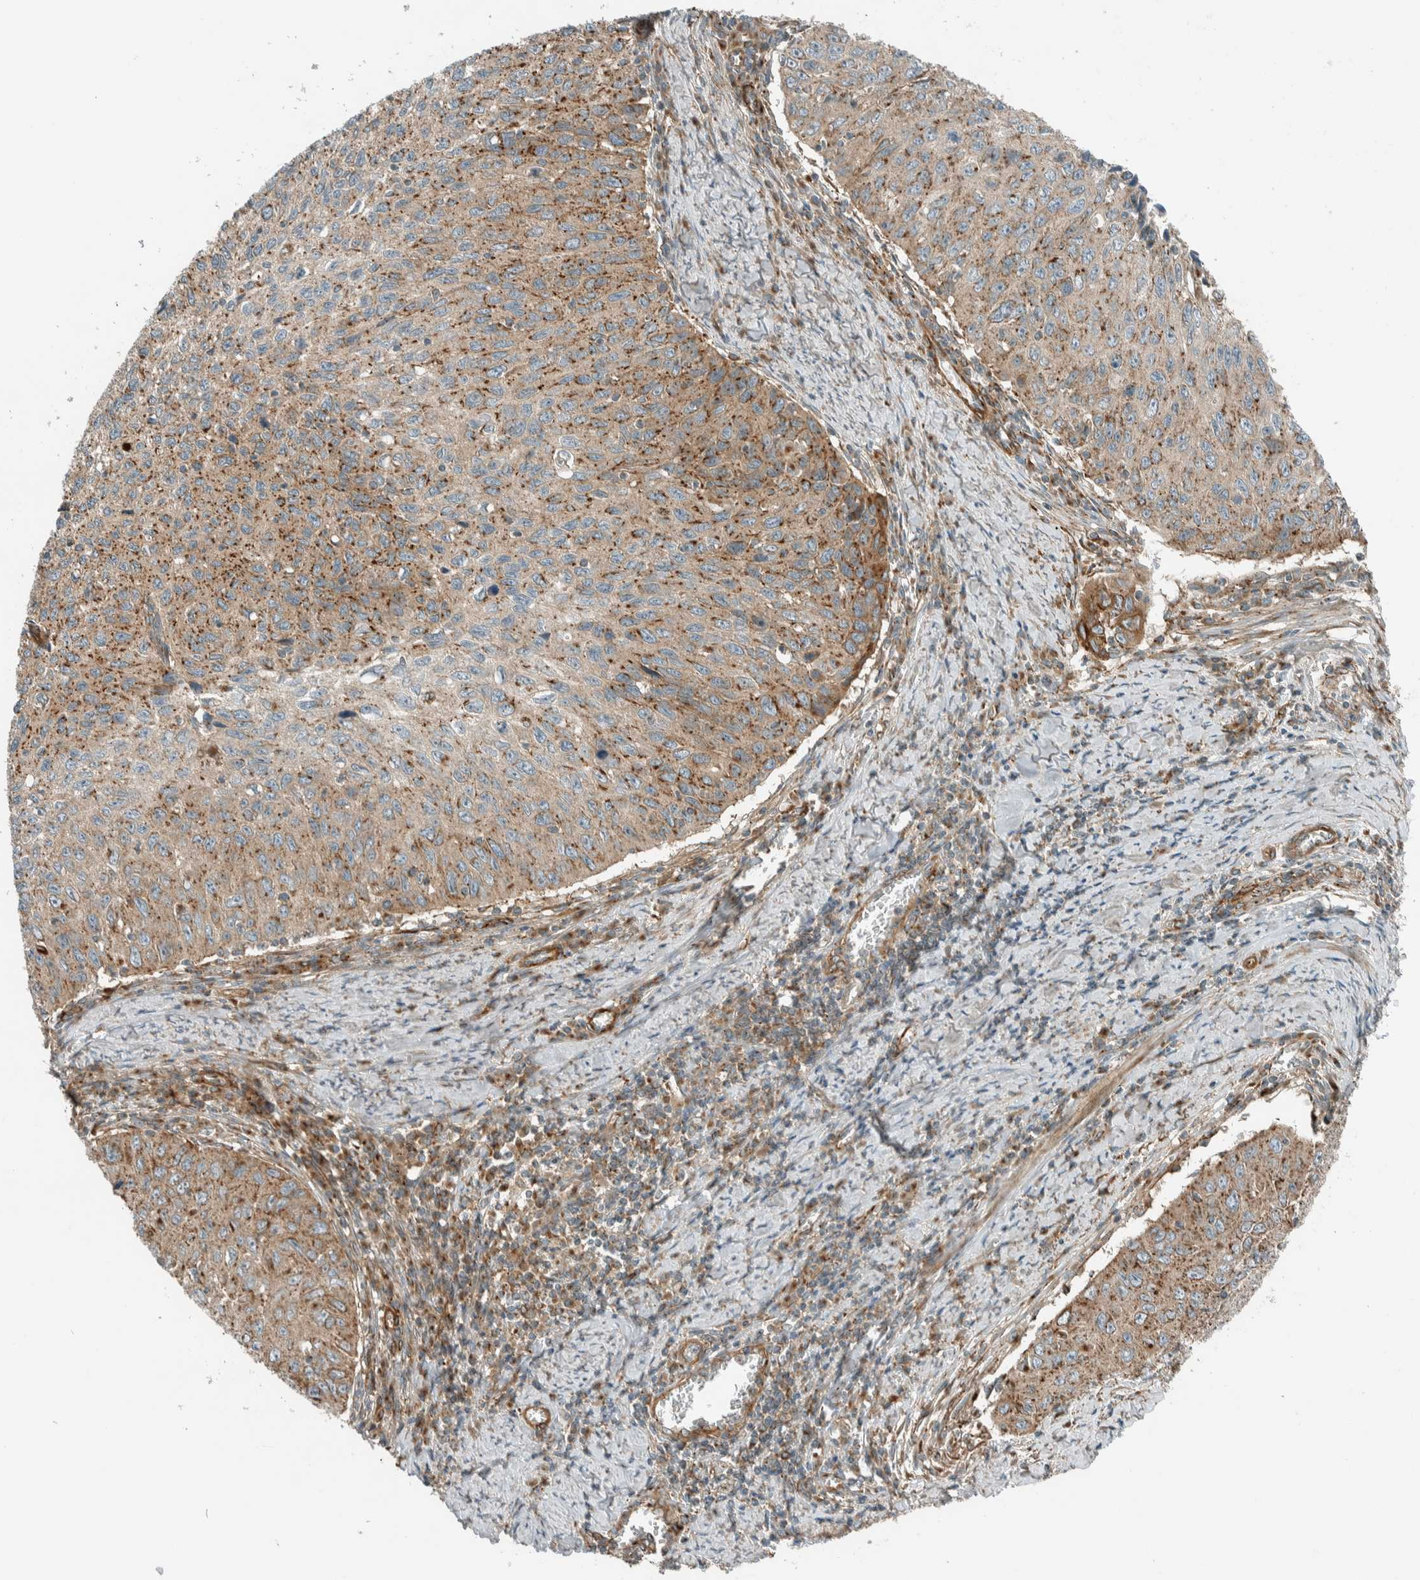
{"staining": {"intensity": "moderate", "quantity": ">75%", "location": "cytoplasmic/membranous"}, "tissue": "cervical cancer", "cell_type": "Tumor cells", "image_type": "cancer", "snomed": [{"axis": "morphology", "description": "Squamous cell carcinoma, NOS"}, {"axis": "topography", "description": "Cervix"}], "caption": "A brown stain labels moderate cytoplasmic/membranous staining of a protein in human cervical squamous cell carcinoma tumor cells. (Brightfield microscopy of DAB IHC at high magnification).", "gene": "EXOC7", "patient": {"sex": "female", "age": 53}}